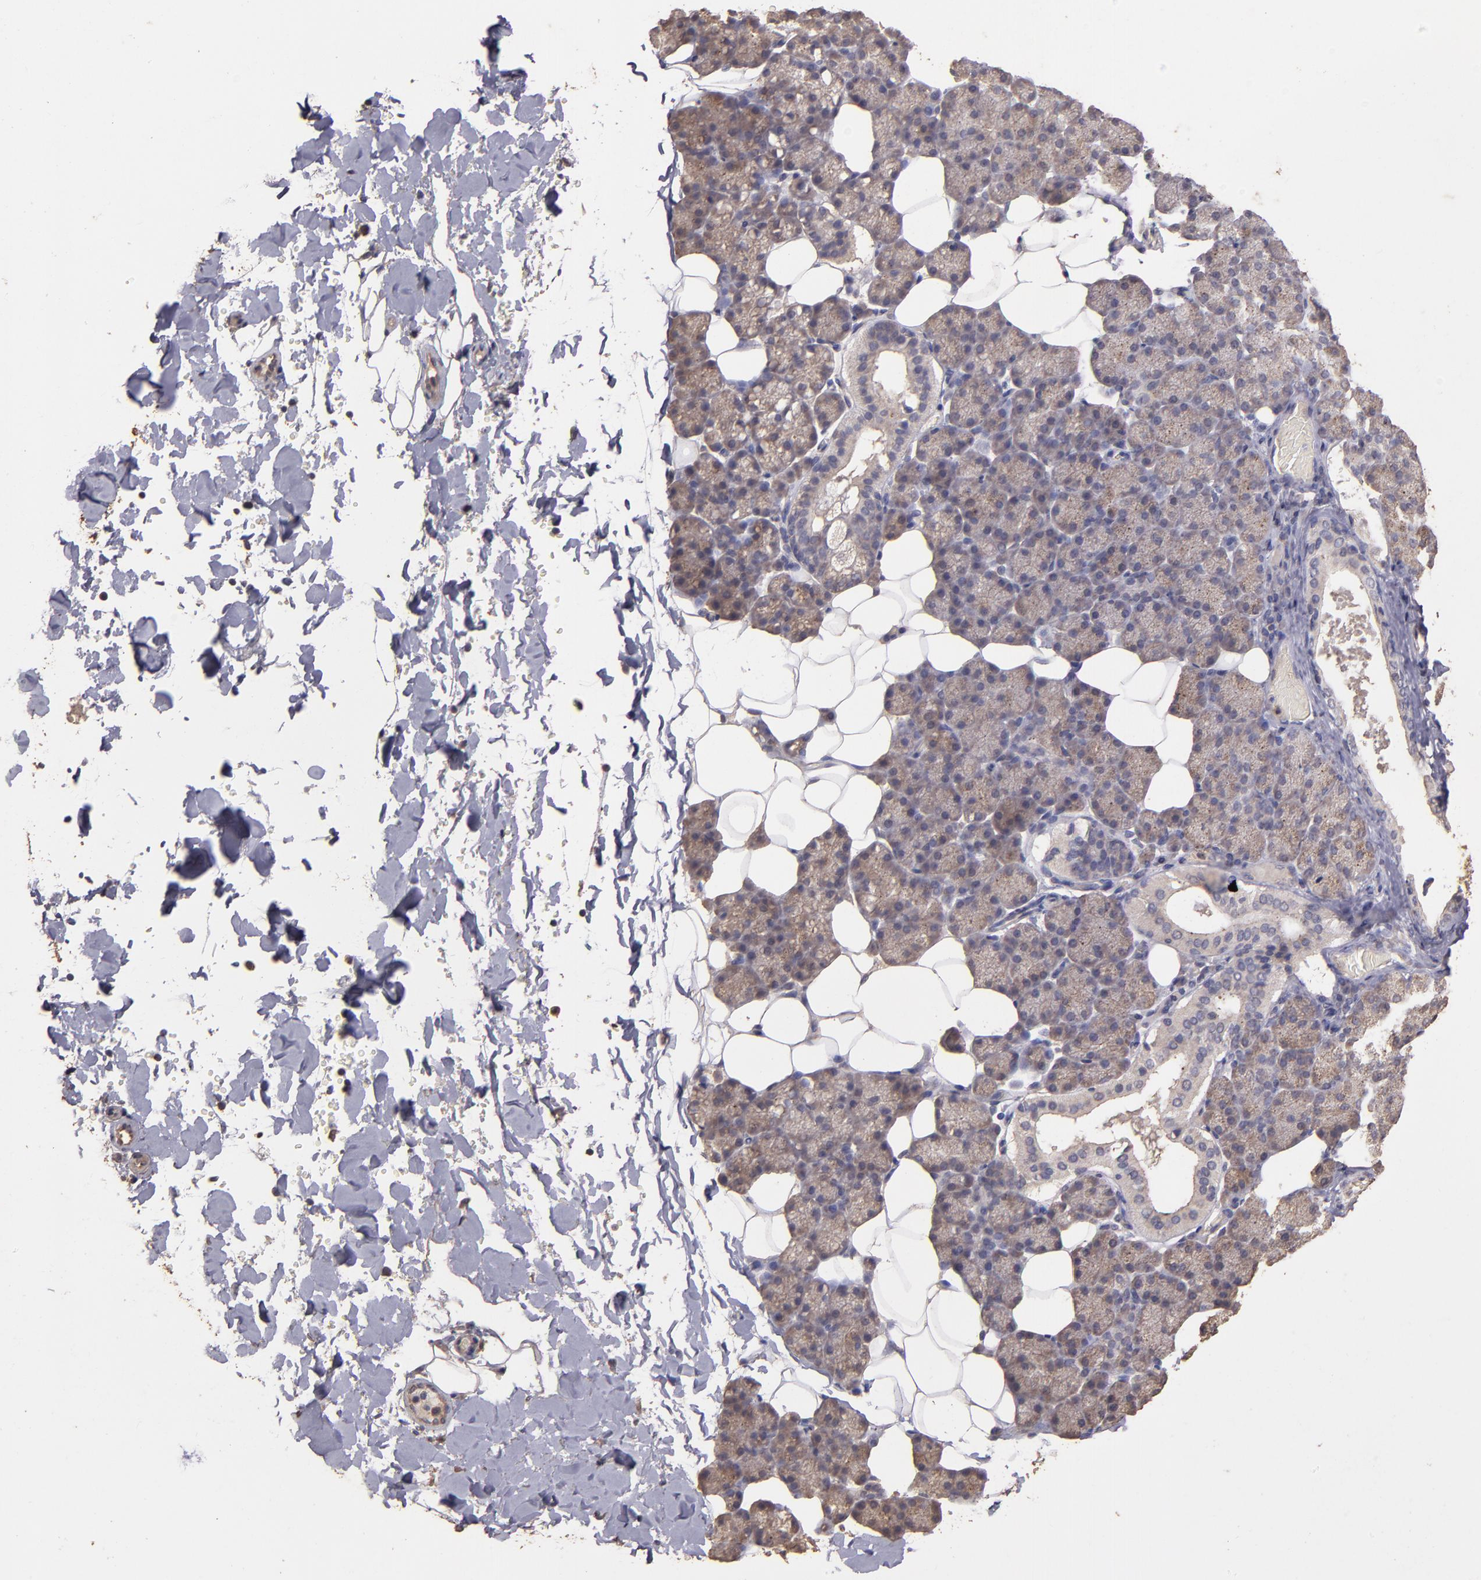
{"staining": {"intensity": "moderate", "quantity": "25%-75%", "location": "cytoplasmic/membranous"}, "tissue": "salivary gland", "cell_type": "Glandular cells", "image_type": "normal", "snomed": [{"axis": "morphology", "description": "Normal tissue, NOS"}, {"axis": "topography", "description": "Lymph node"}, {"axis": "topography", "description": "Salivary gland"}], "caption": "This histopathology image displays IHC staining of normal human salivary gland, with medium moderate cytoplasmic/membranous expression in about 25%-75% of glandular cells.", "gene": "HECTD1", "patient": {"sex": "male", "age": 8}}